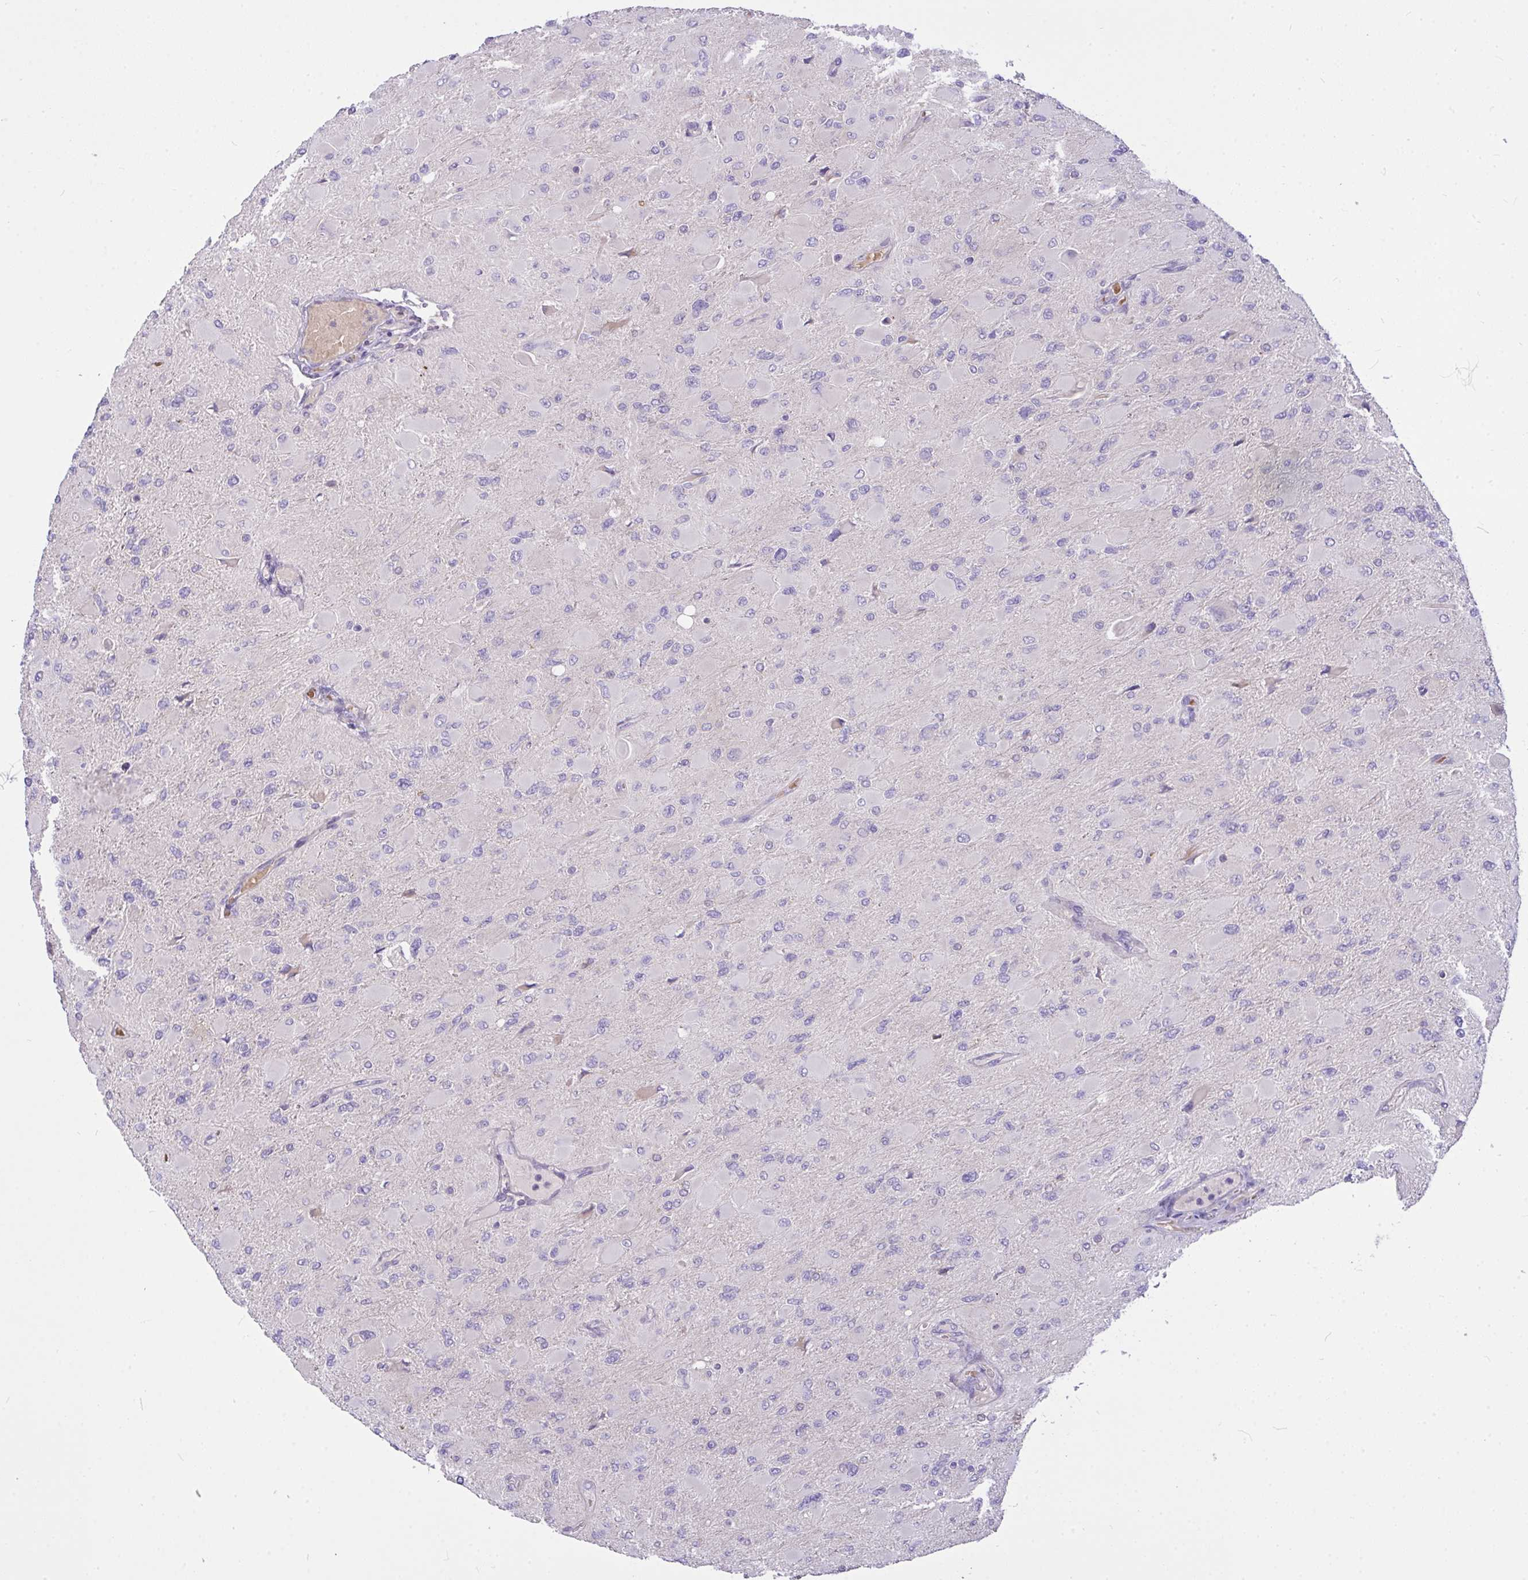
{"staining": {"intensity": "negative", "quantity": "none", "location": "none"}, "tissue": "glioma", "cell_type": "Tumor cells", "image_type": "cancer", "snomed": [{"axis": "morphology", "description": "Glioma, malignant, High grade"}, {"axis": "topography", "description": "Cerebral cortex"}], "caption": "DAB immunohistochemical staining of malignant glioma (high-grade) shows no significant positivity in tumor cells.", "gene": "MOCS1", "patient": {"sex": "female", "age": 36}}